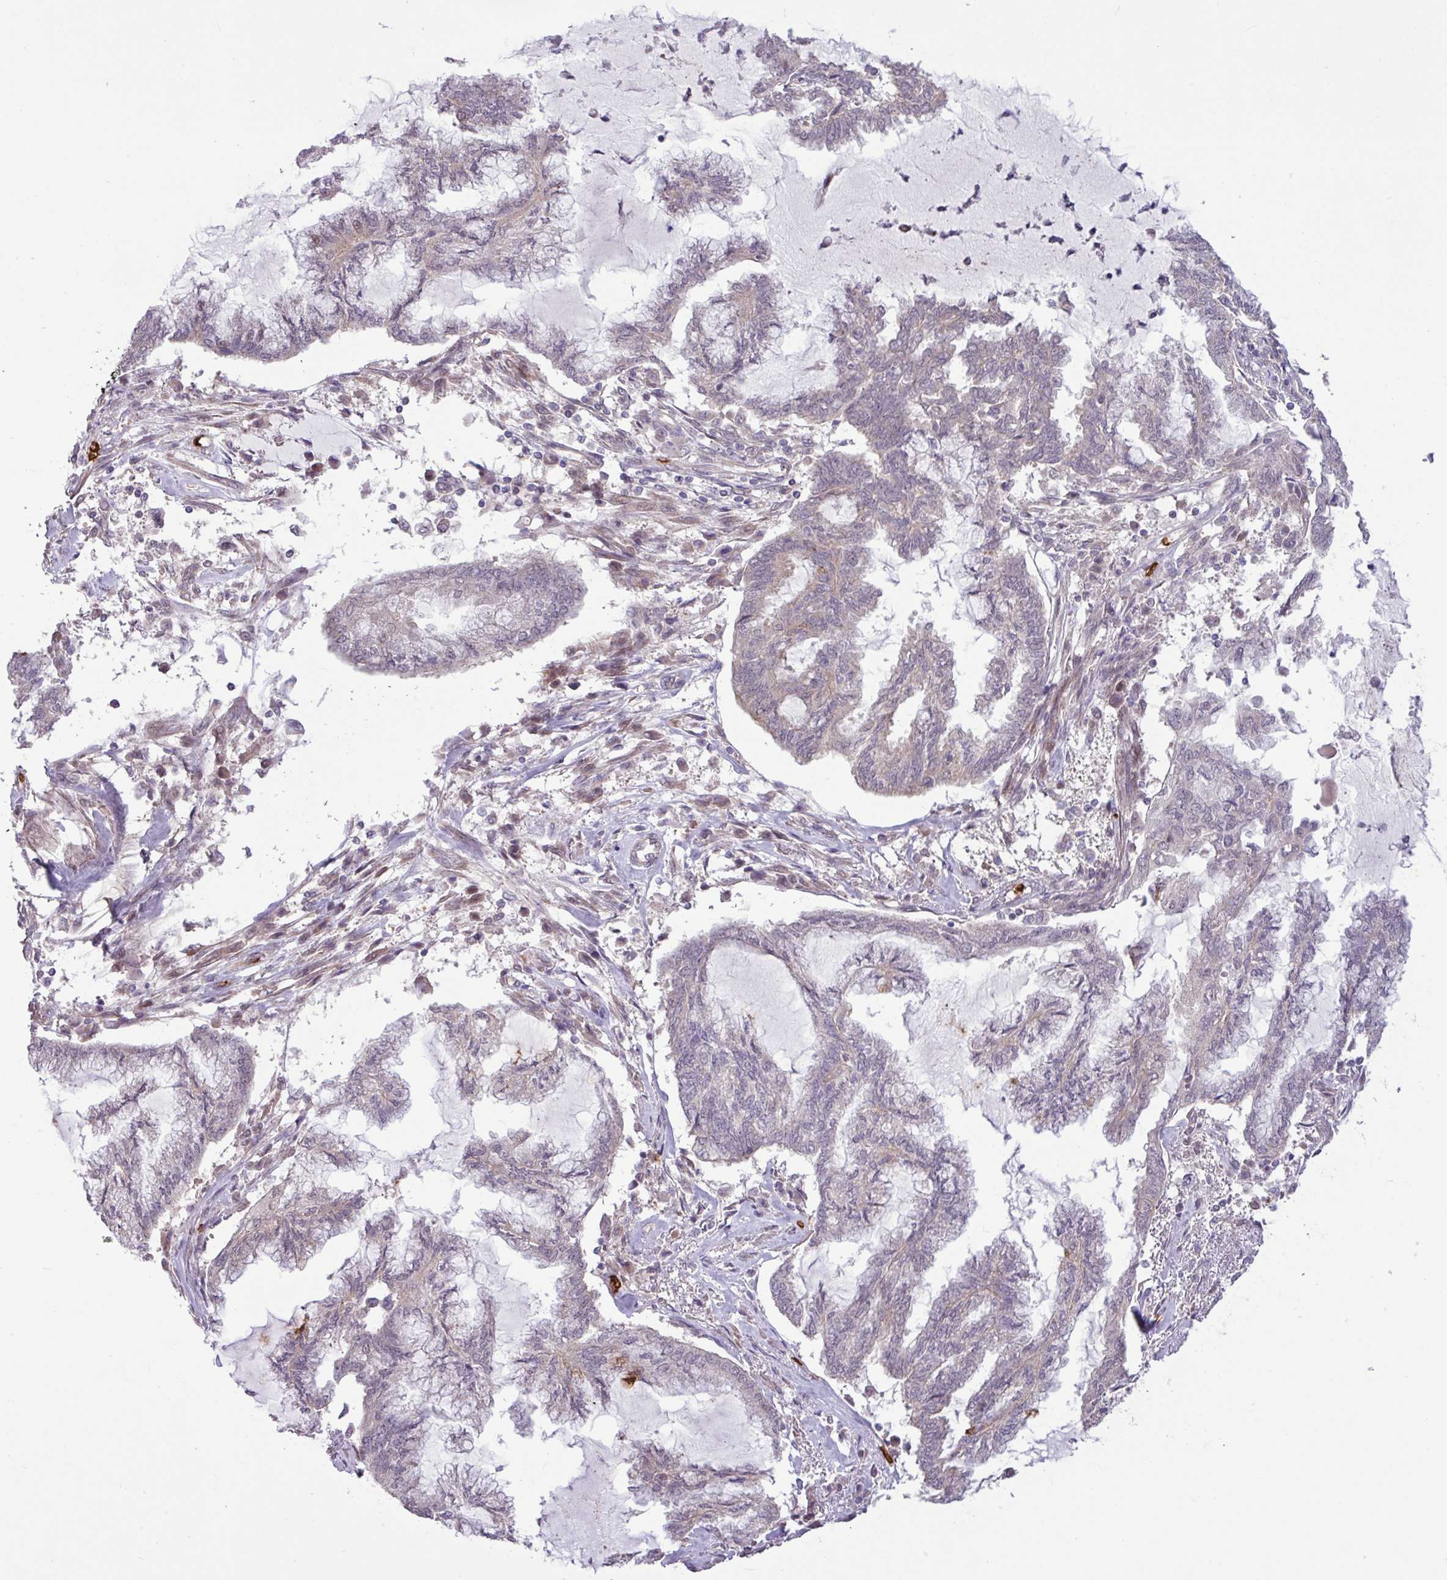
{"staining": {"intensity": "weak", "quantity": "<25%", "location": "cytoplasmic/membranous"}, "tissue": "endometrial cancer", "cell_type": "Tumor cells", "image_type": "cancer", "snomed": [{"axis": "morphology", "description": "Adenocarcinoma, NOS"}, {"axis": "topography", "description": "Endometrium"}], "caption": "IHC micrograph of neoplastic tissue: human endometrial cancer (adenocarcinoma) stained with DAB (3,3'-diaminobenzidine) shows no significant protein expression in tumor cells.", "gene": "RAD21L1", "patient": {"sex": "female", "age": 86}}